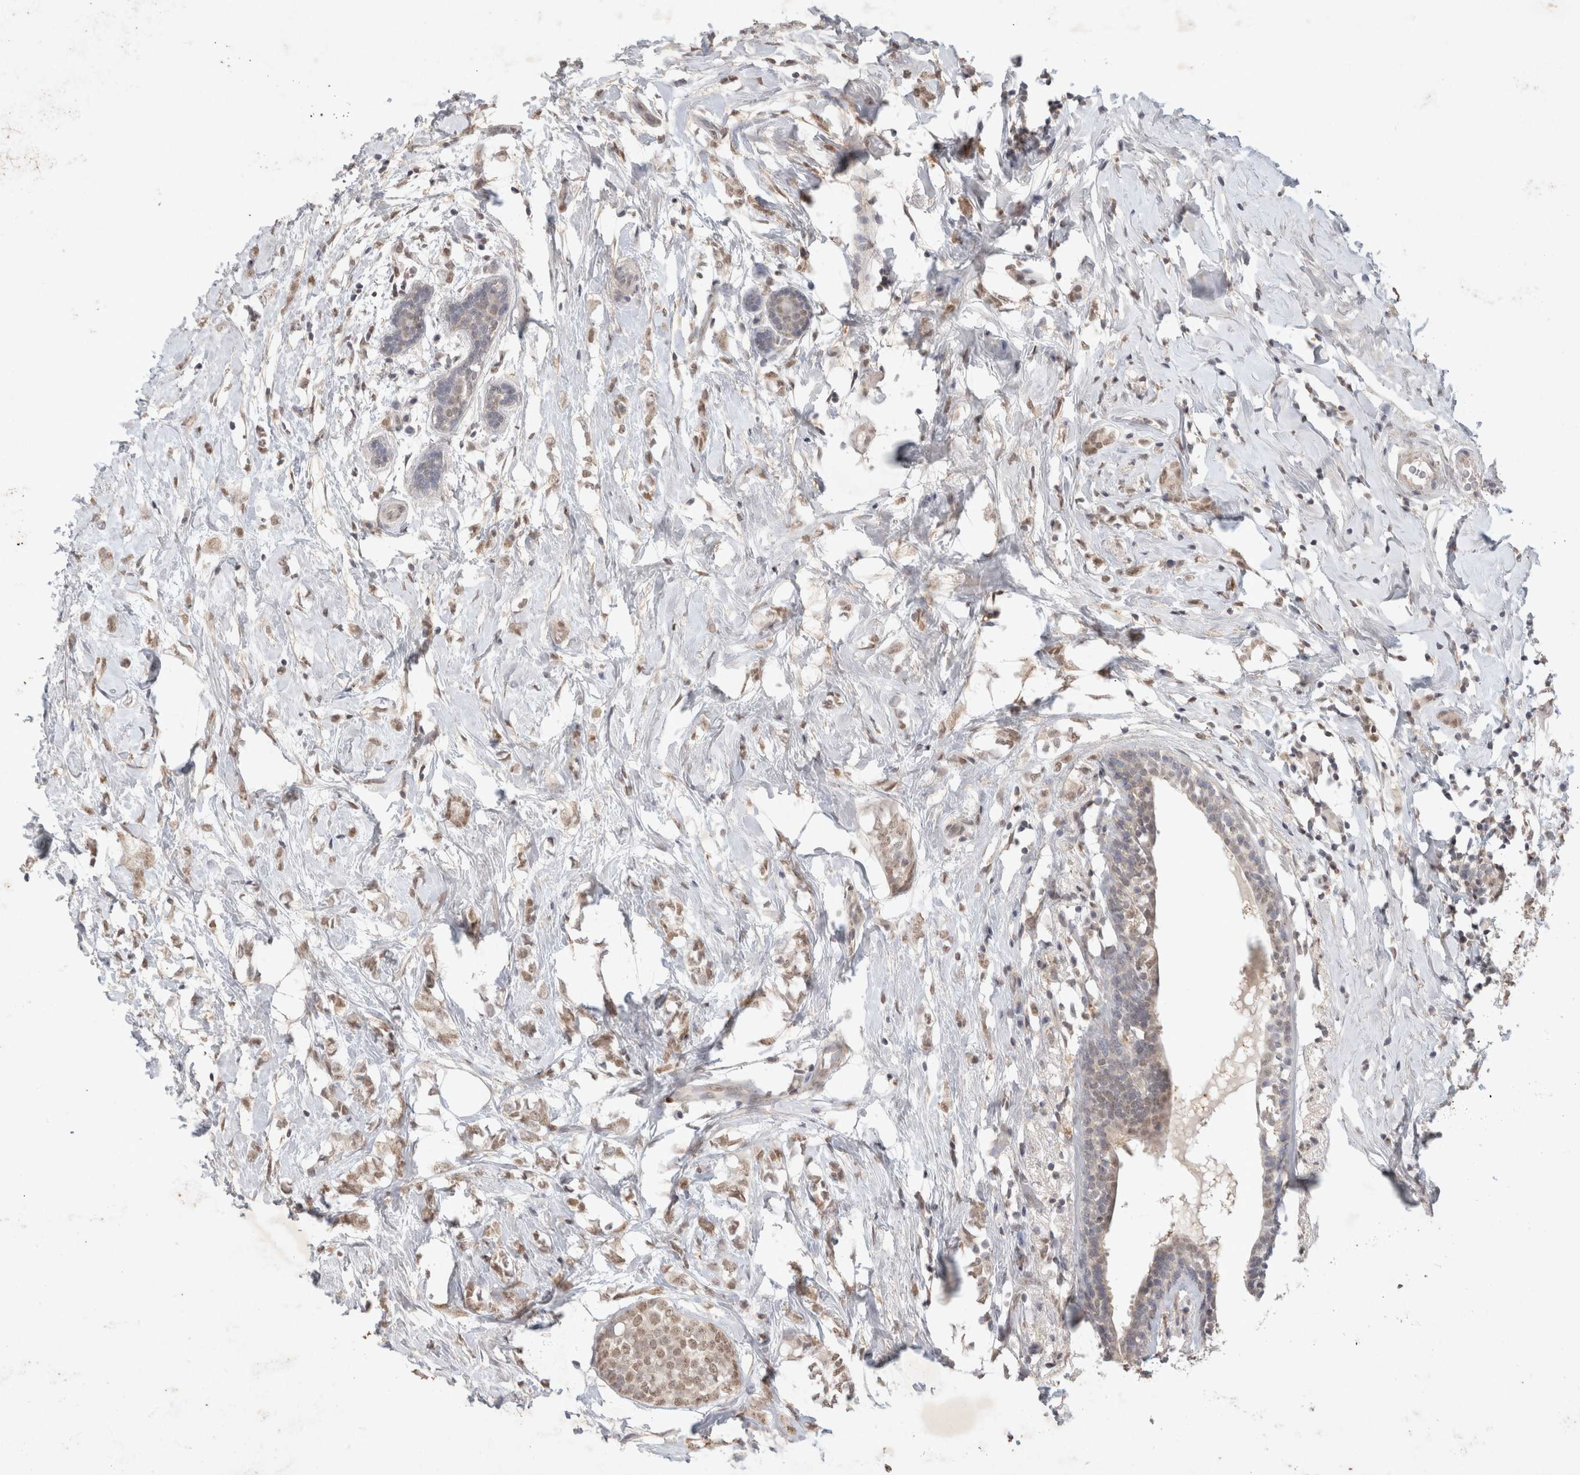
{"staining": {"intensity": "weak", "quantity": ">75%", "location": "cytoplasmic/membranous,nuclear"}, "tissue": "breast cancer", "cell_type": "Tumor cells", "image_type": "cancer", "snomed": [{"axis": "morphology", "description": "Normal tissue, NOS"}, {"axis": "morphology", "description": "Lobular carcinoma"}, {"axis": "topography", "description": "Breast"}], "caption": "Breast lobular carcinoma stained with a protein marker exhibits weak staining in tumor cells.", "gene": "FBXO42", "patient": {"sex": "female", "age": 47}}